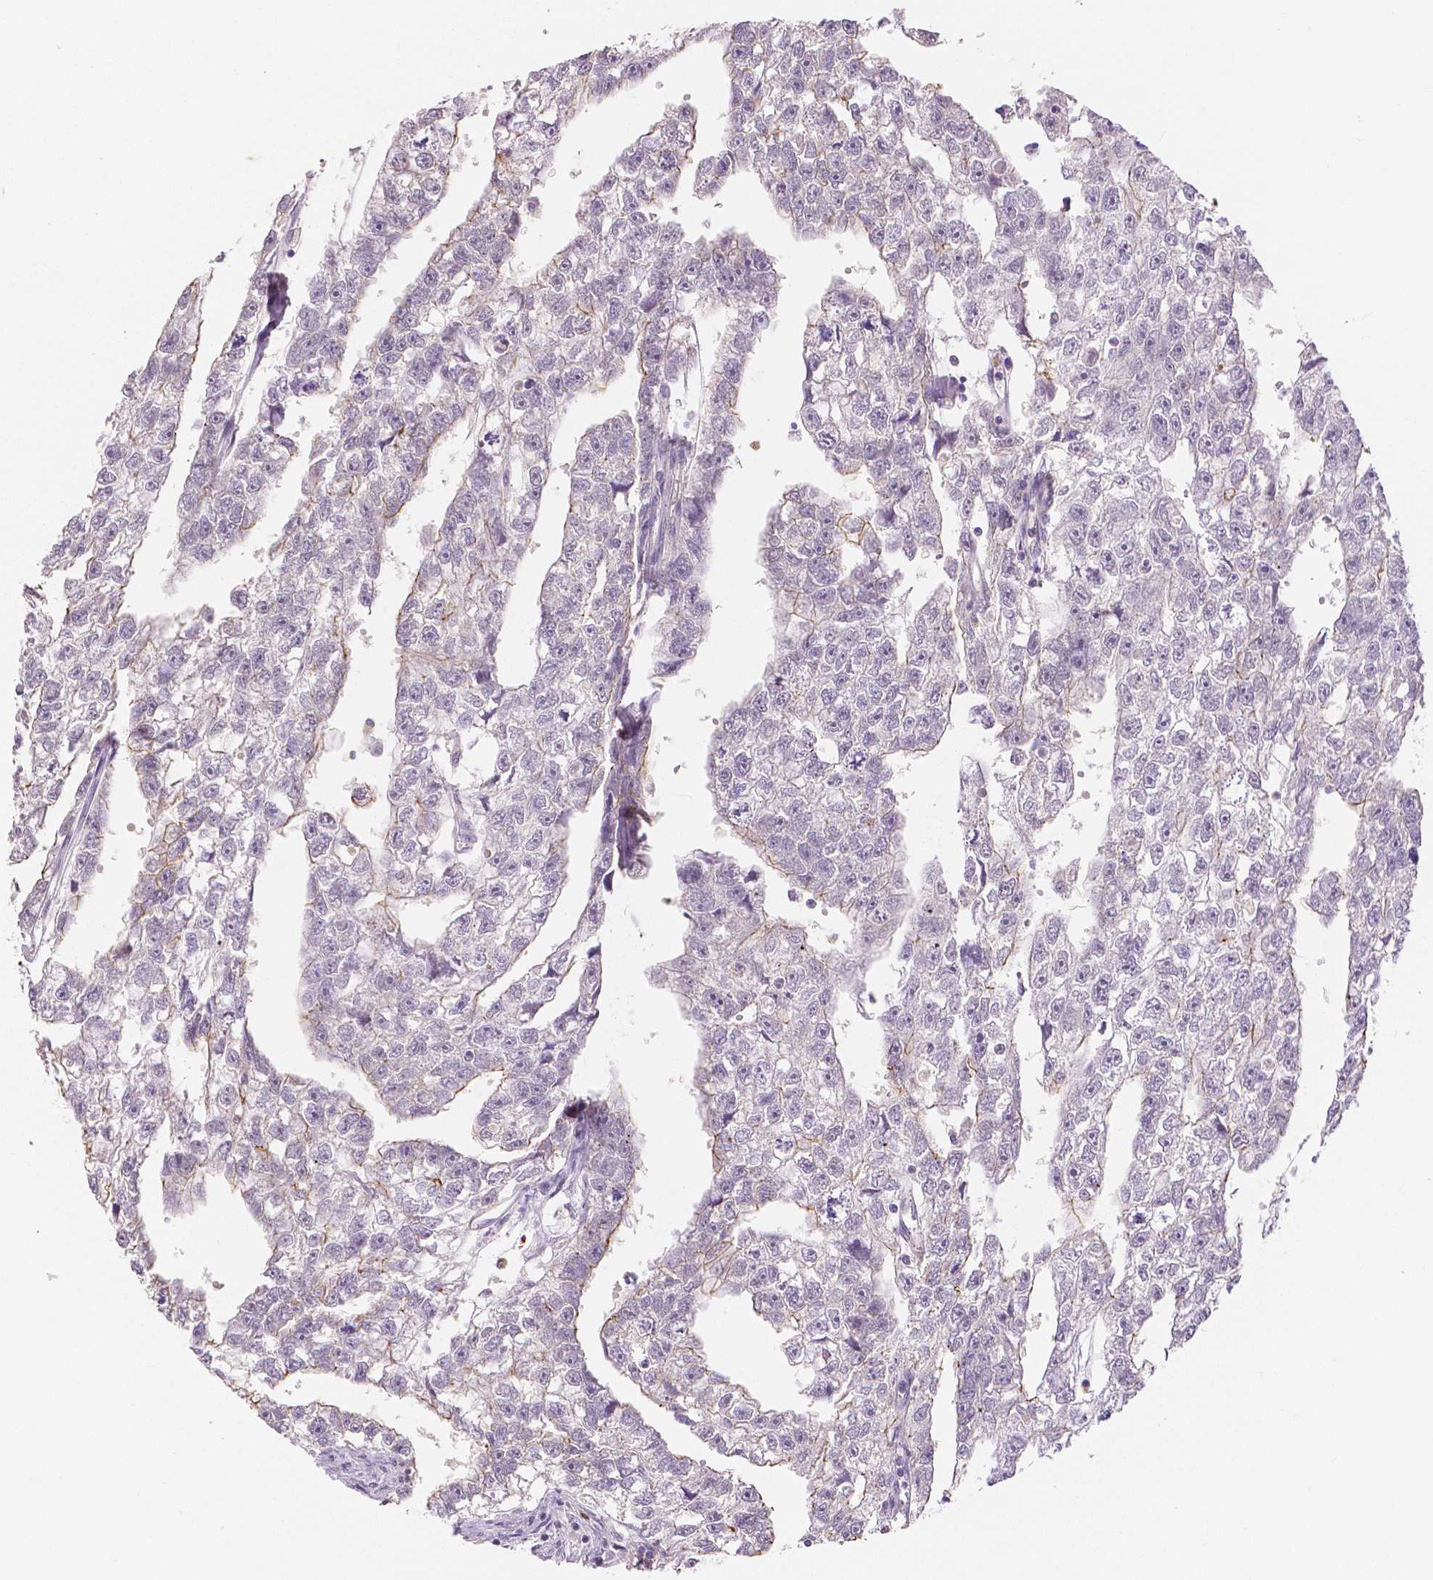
{"staining": {"intensity": "moderate", "quantity": "<25%", "location": "cytoplasmic/membranous"}, "tissue": "testis cancer", "cell_type": "Tumor cells", "image_type": "cancer", "snomed": [{"axis": "morphology", "description": "Carcinoma, Embryonal, NOS"}, {"axis": "morphology", "description": "Teratoma, malignant, NOS"}, {"axis": "topography", "description": "Testis"}], "caption": "A high-resolution image shows IHC staining of testis cancer (embryonal carcinoma), which shows moderate cytoplasmic/membranous positivity in approximately <25% of tumor cells.", "gene": "OCLN", "patient": {"sex": "male", "age": 44}}